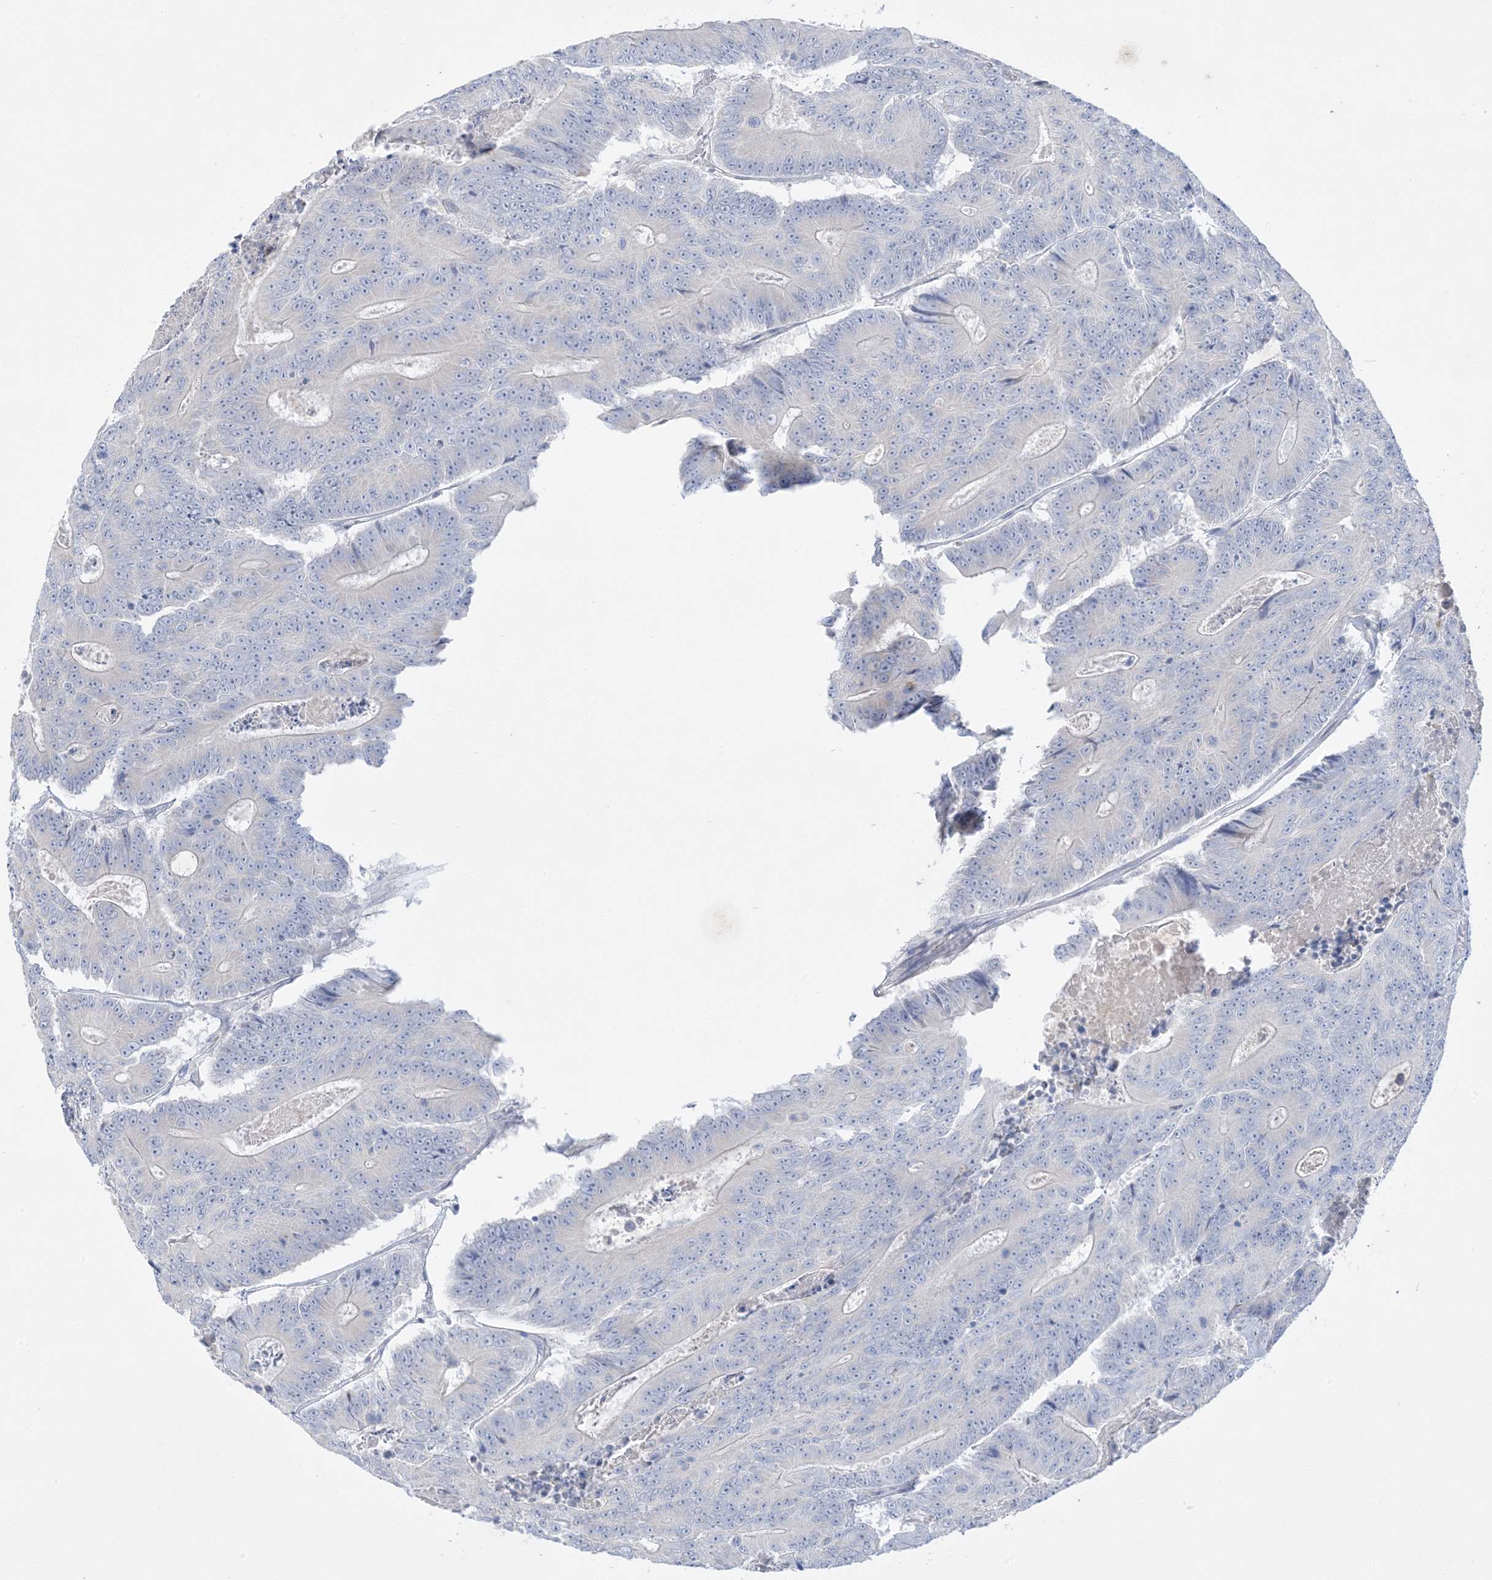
{"staining": {"intensity": "negative", "quantity": "none", "location": "none"}, "tissue": "colorectal cancer", "cell_type": "Tumor cells", "image_type": "cancer", "snomed": [{"axis": "morphology", "description": "Adenocarcinoma, NOS"}, {"axis": "topography", "description": "Colon"}], "caption": "There is no significant expression in tumor cells of adenocarcinoma (colorectal).", "gene": "FAM184A", "patient": {"sex": "male", "age": 83}}